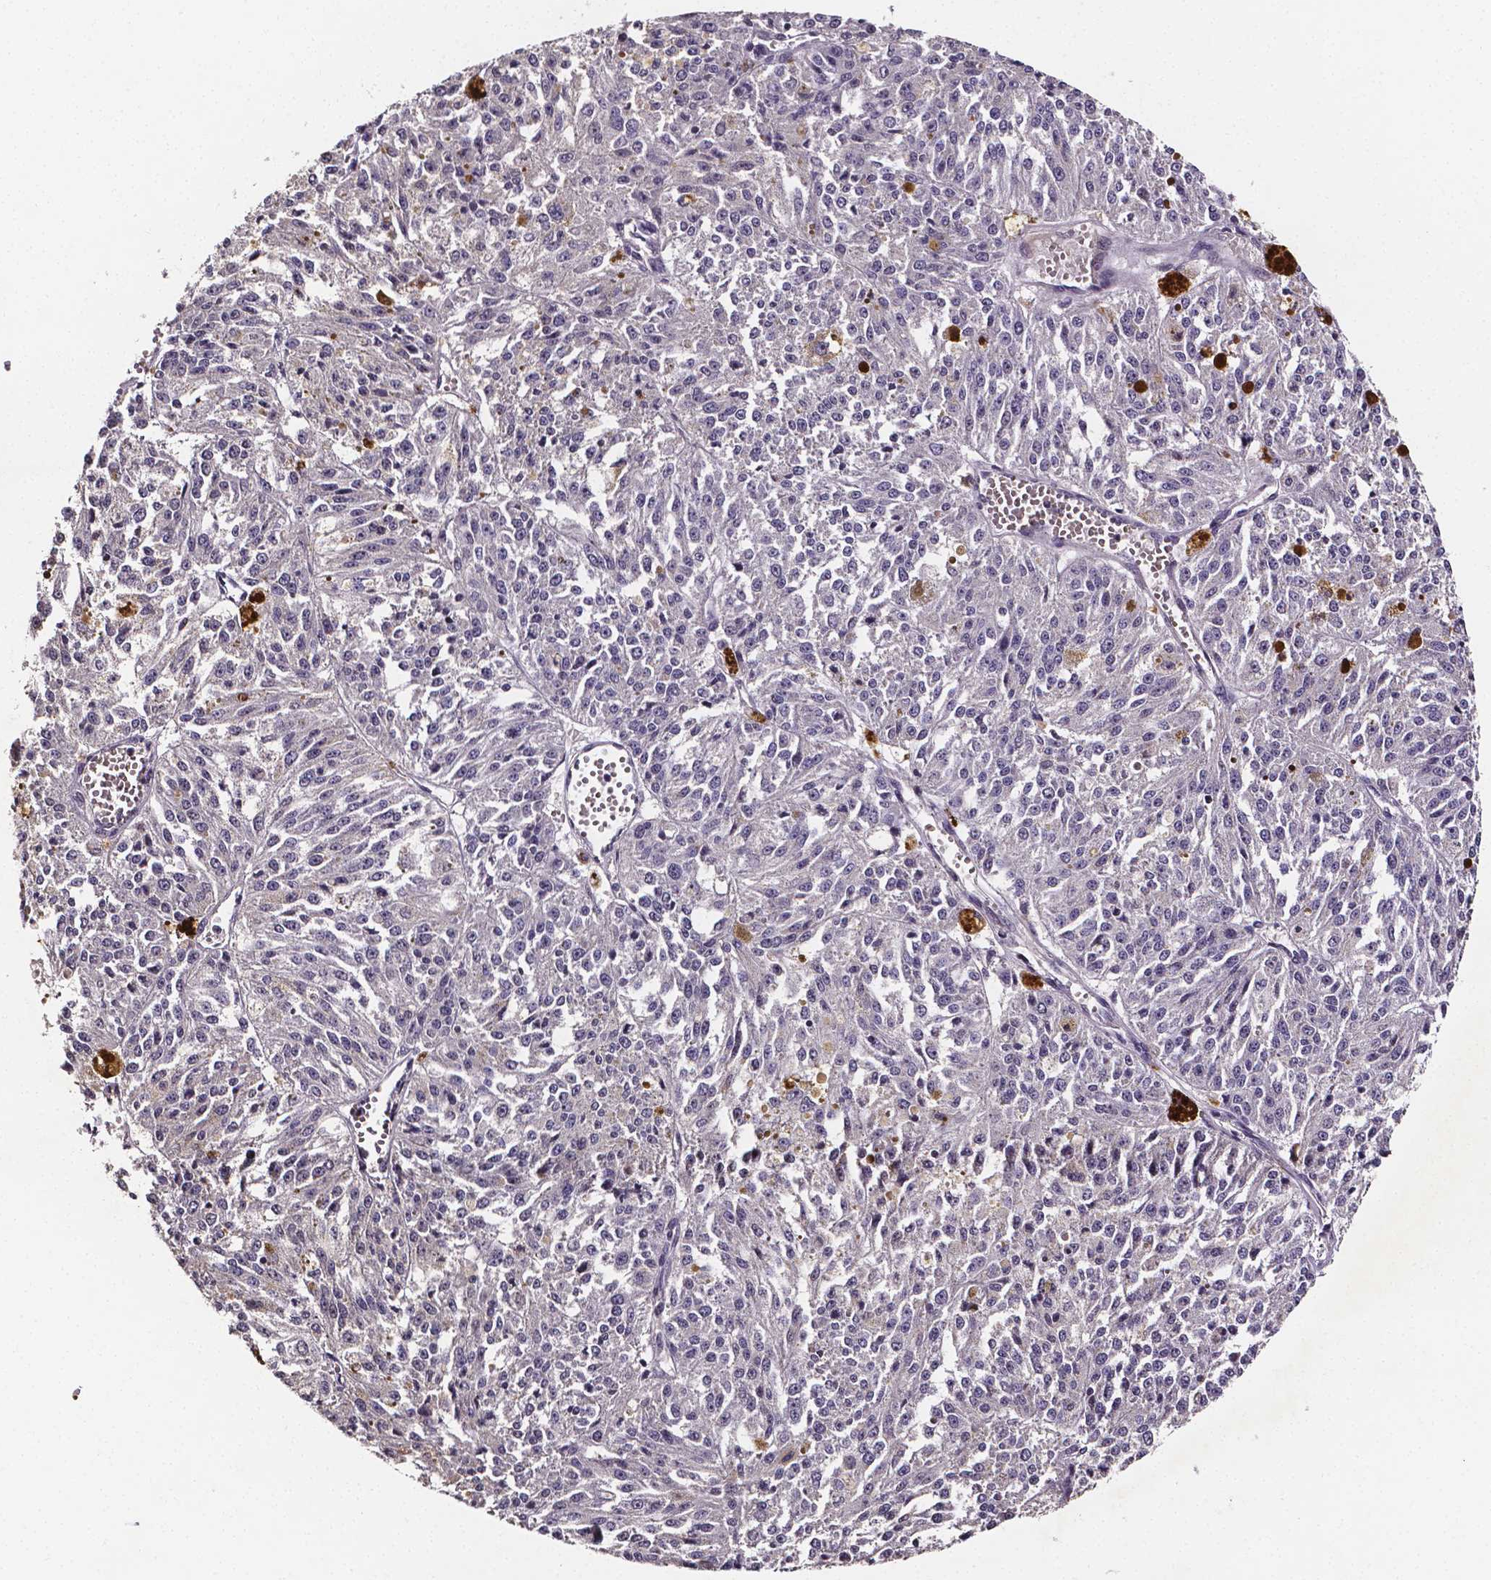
{"staining": {"intensity": "negative", "quantity": "none", "location": "none"}, "tissue": "melanoma", "cell_type": "Tumor cells", "image_type": "cancer", "snomed": [{"axis": "morphology", "description": "Malignant melanoma, Metastatic site"}, {"axis": "topography", "description": "Lymph node"}], "caption": "DAB immunohistochemical staining of human malignant melanoma (metastatic site) displays no significant positivity in tumor cells. (DAB (3,3'-diaminobenzidine) immunohistochemistry (IHC), high magnification).", "gene": "NRGN", "patient": {"sex": "female", "age": 64}}